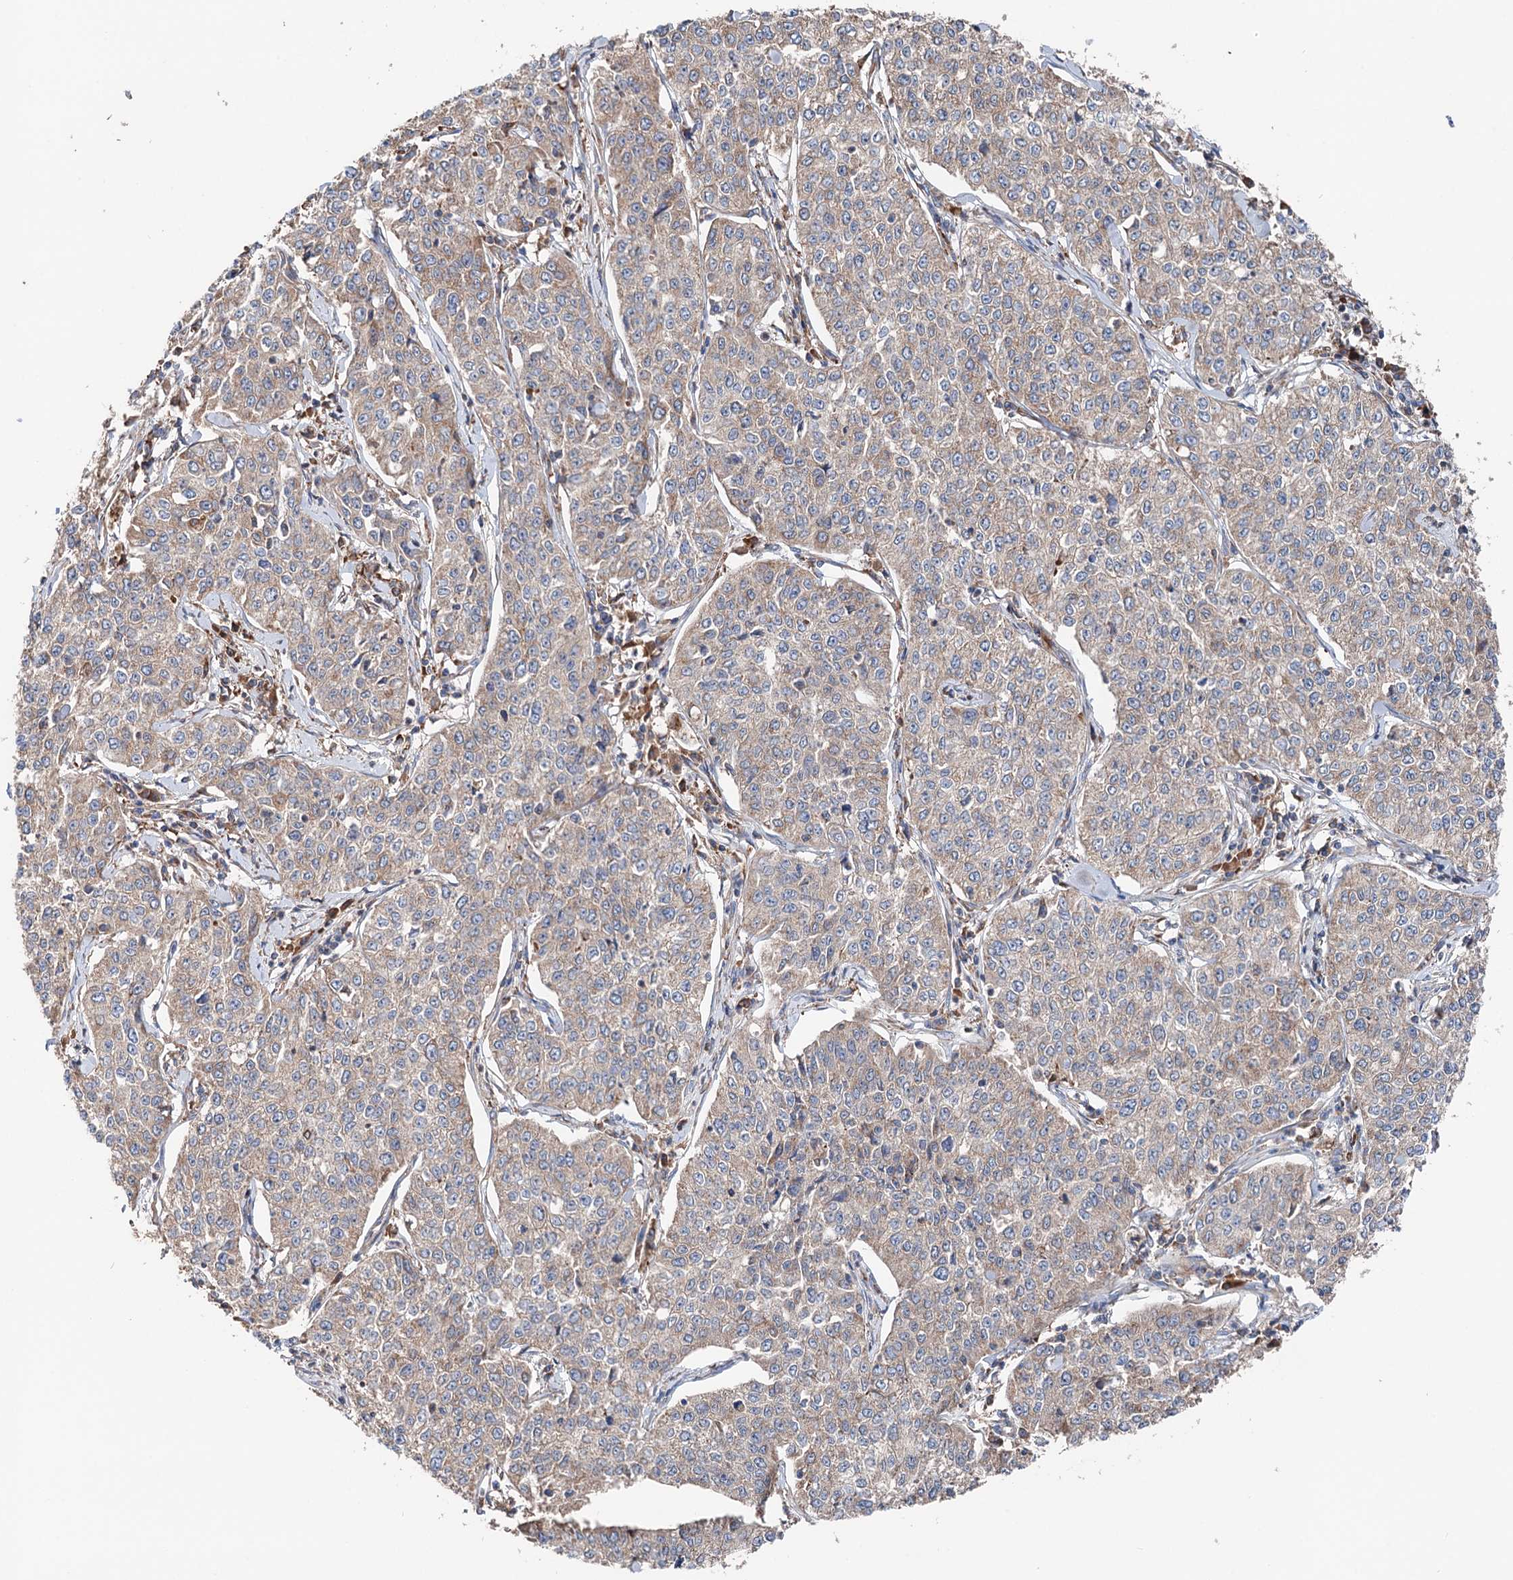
{"staining": {"intensity": "weak", "quantity": "25%-75%", "location": "cytoplasmic/membranous"}, "tissue": "cervical cancer", "cell_type": "Tumor cells", "image_type": "cancer", "snomed": [{"axis": "morphology", "description": "Squamous cell carcinoma, NOS"}, {"axis": "topography", "description": "Cervix"}], "caption": "Protein expression analysis of human cervical squamous cell carcinoma reveals weak cytoplasmic/membranous positivity in approximately 25%-75% of tumor cells.", "gene": "ERP29", "patient": {"sex": "female", "age": 35}}